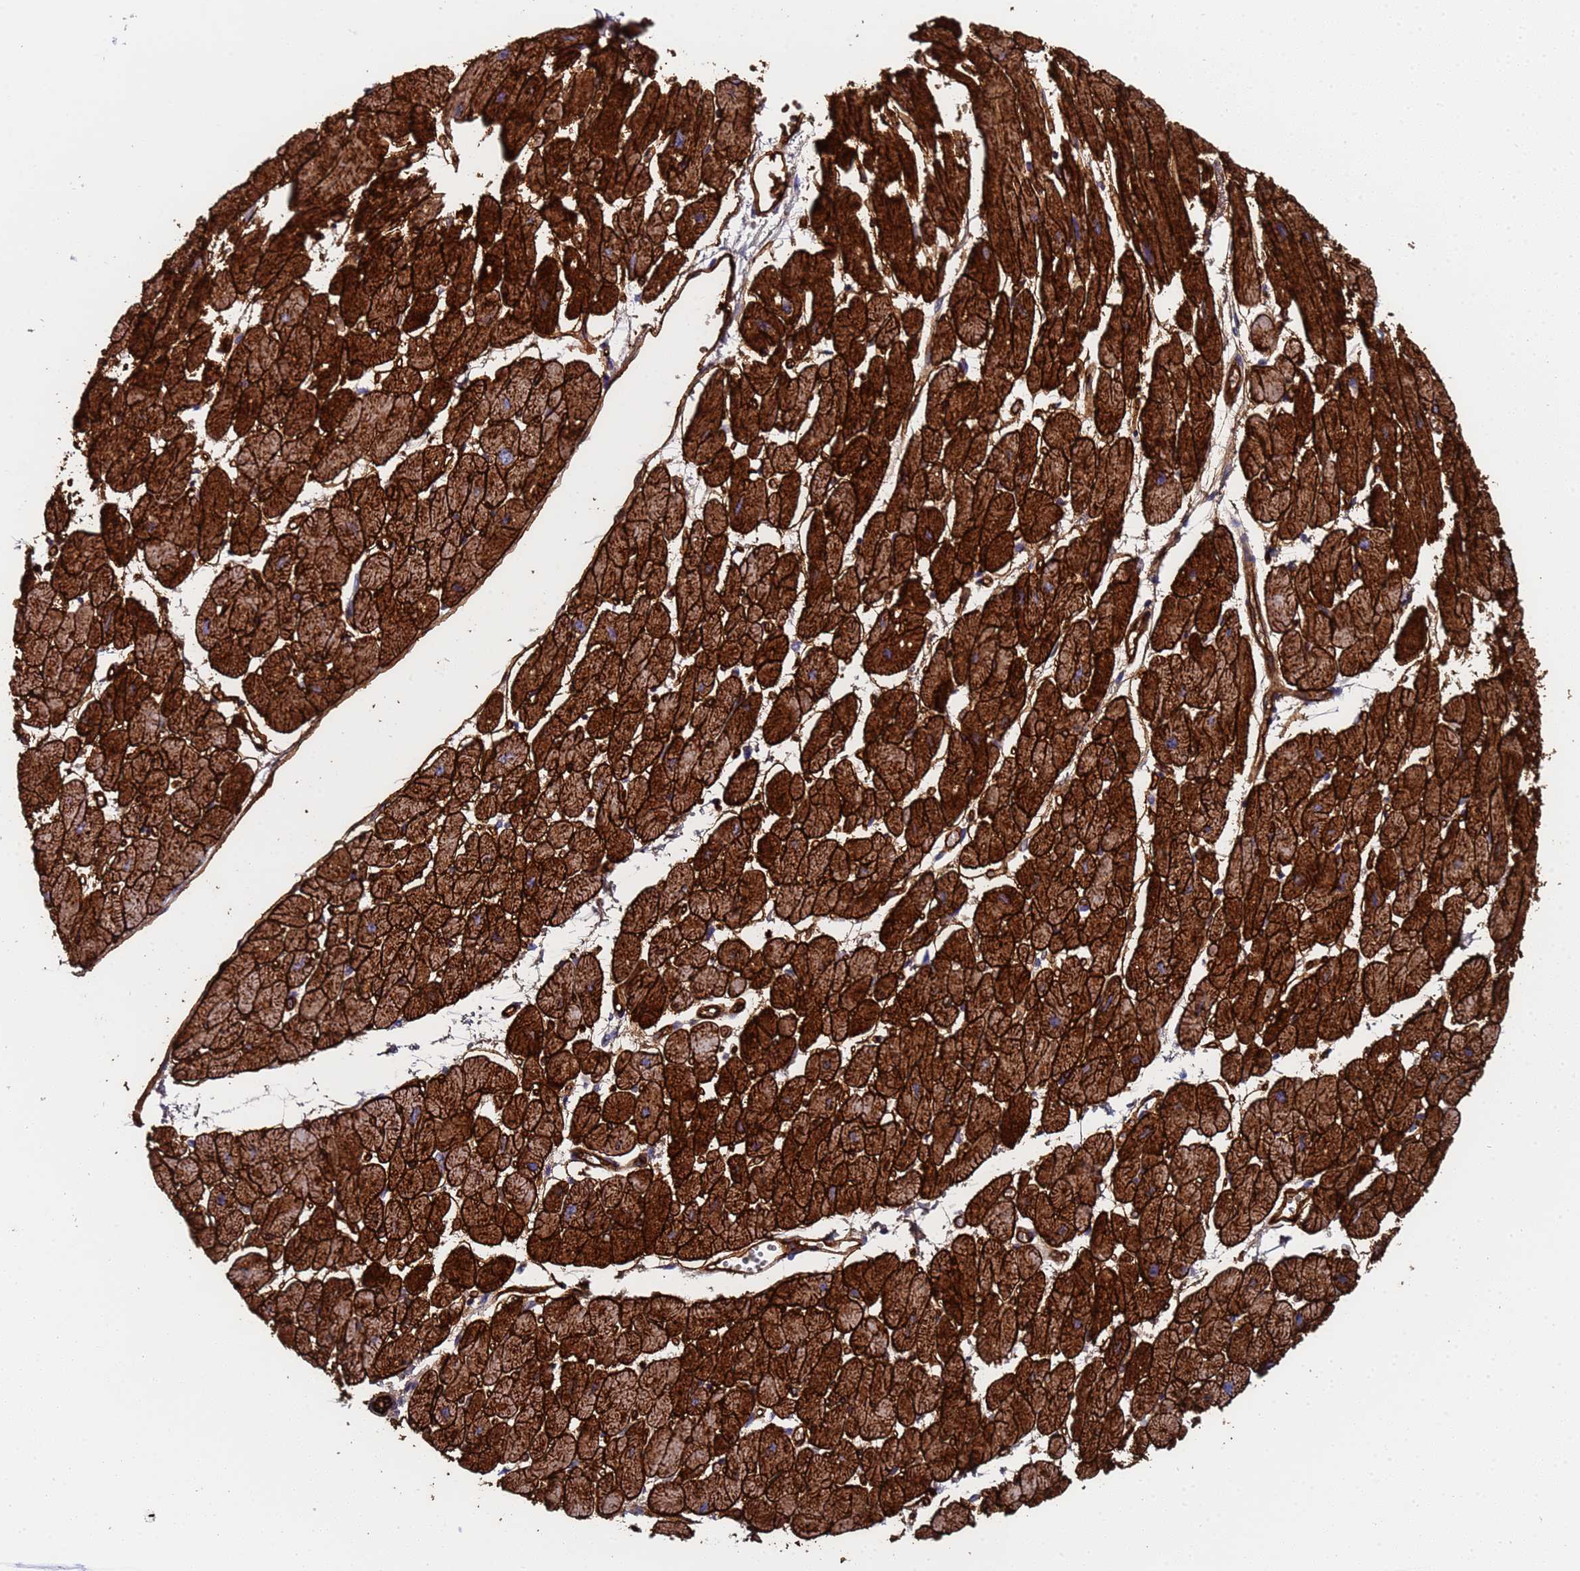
{"staining": {"intensity": "strong", "quantity": ">75%", "location": "cytoplasmic/membranous"}, "tissue": "heart muscle", "cell_type": "Cardiomyocytes", "image_type": "normal", "snomed": [{"axis": "morphology", "description": "Normal tissue, NOS"}, {"axis": "topography", "description": "Heart"}], "caption": "Immunohistochemical staining of normal human heart muscle demonstrates strong cytoplasmic/membranous protein expression in approximately >75% of cardiomyocytes.", "gene": "ADIPOQ", "patient": {"sex": "female", "age": 54}}